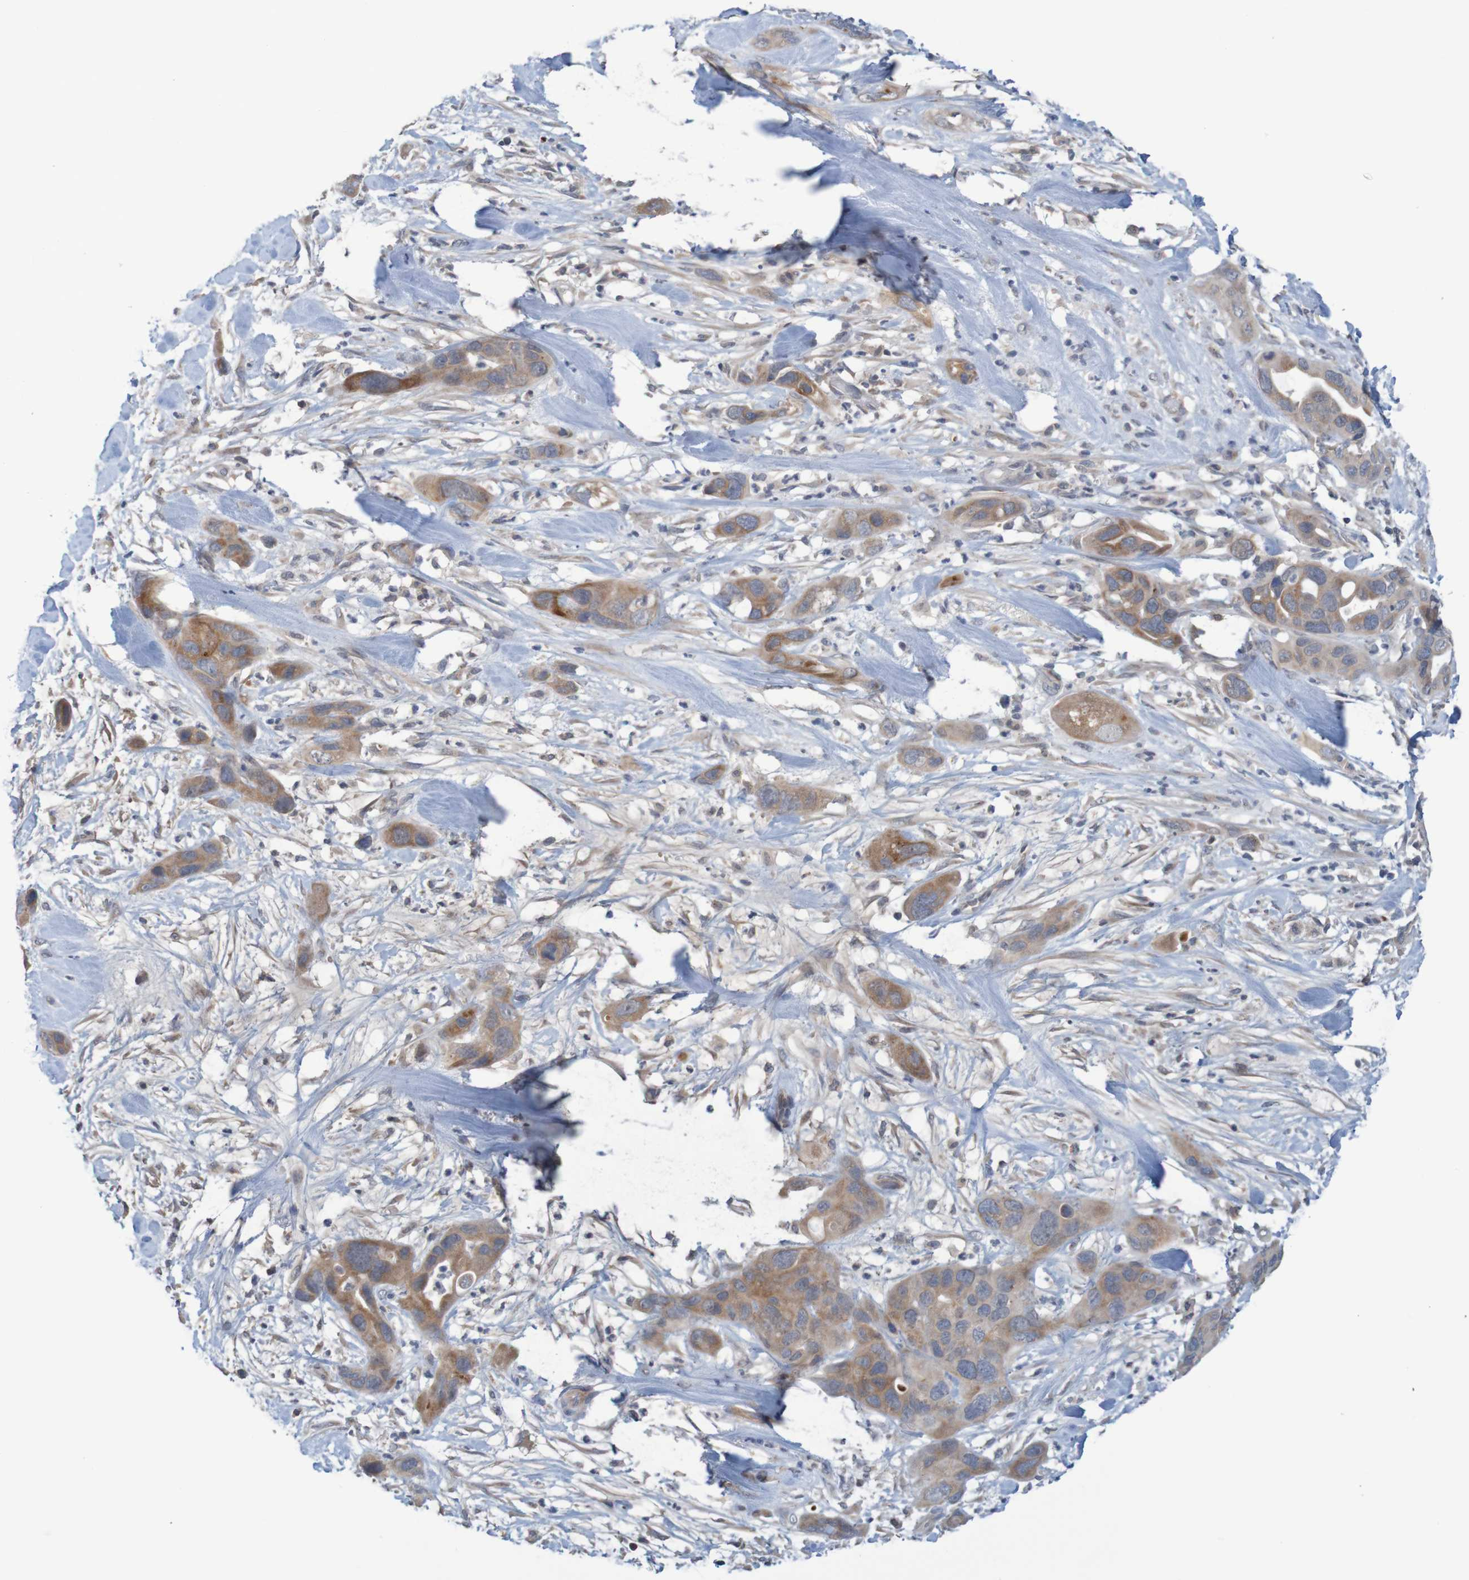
{"staining": {"intensity": "moderate", "quantity": ">75%", "location": "cytoplasmic/membranous"}, "tissue": "pancreatic cancer", "cell_type": "Tumor cells", "image_type": "cancer", "snomed": [{"axis": "morphology", "description": "Adenocarcinoma, NOS"}, {"axis": "topography", "description": "Pancreas"}], "caption": "IHC staining of pancreatic cancer (adenocarcinoma), which shows medium levels of moderate cytoplasmic/membranous staining in about >75% of tumor cells indicating moderate cytoplasmic/membranous protein staining. The staining was performed using DAB (3,3'-diaminobenzidine) (brown) for protein detection and nuclei were counterstained in hematoxylin (blue).", "gene": "ANKK1", "patient": {"sex": "female", "age": 71}}